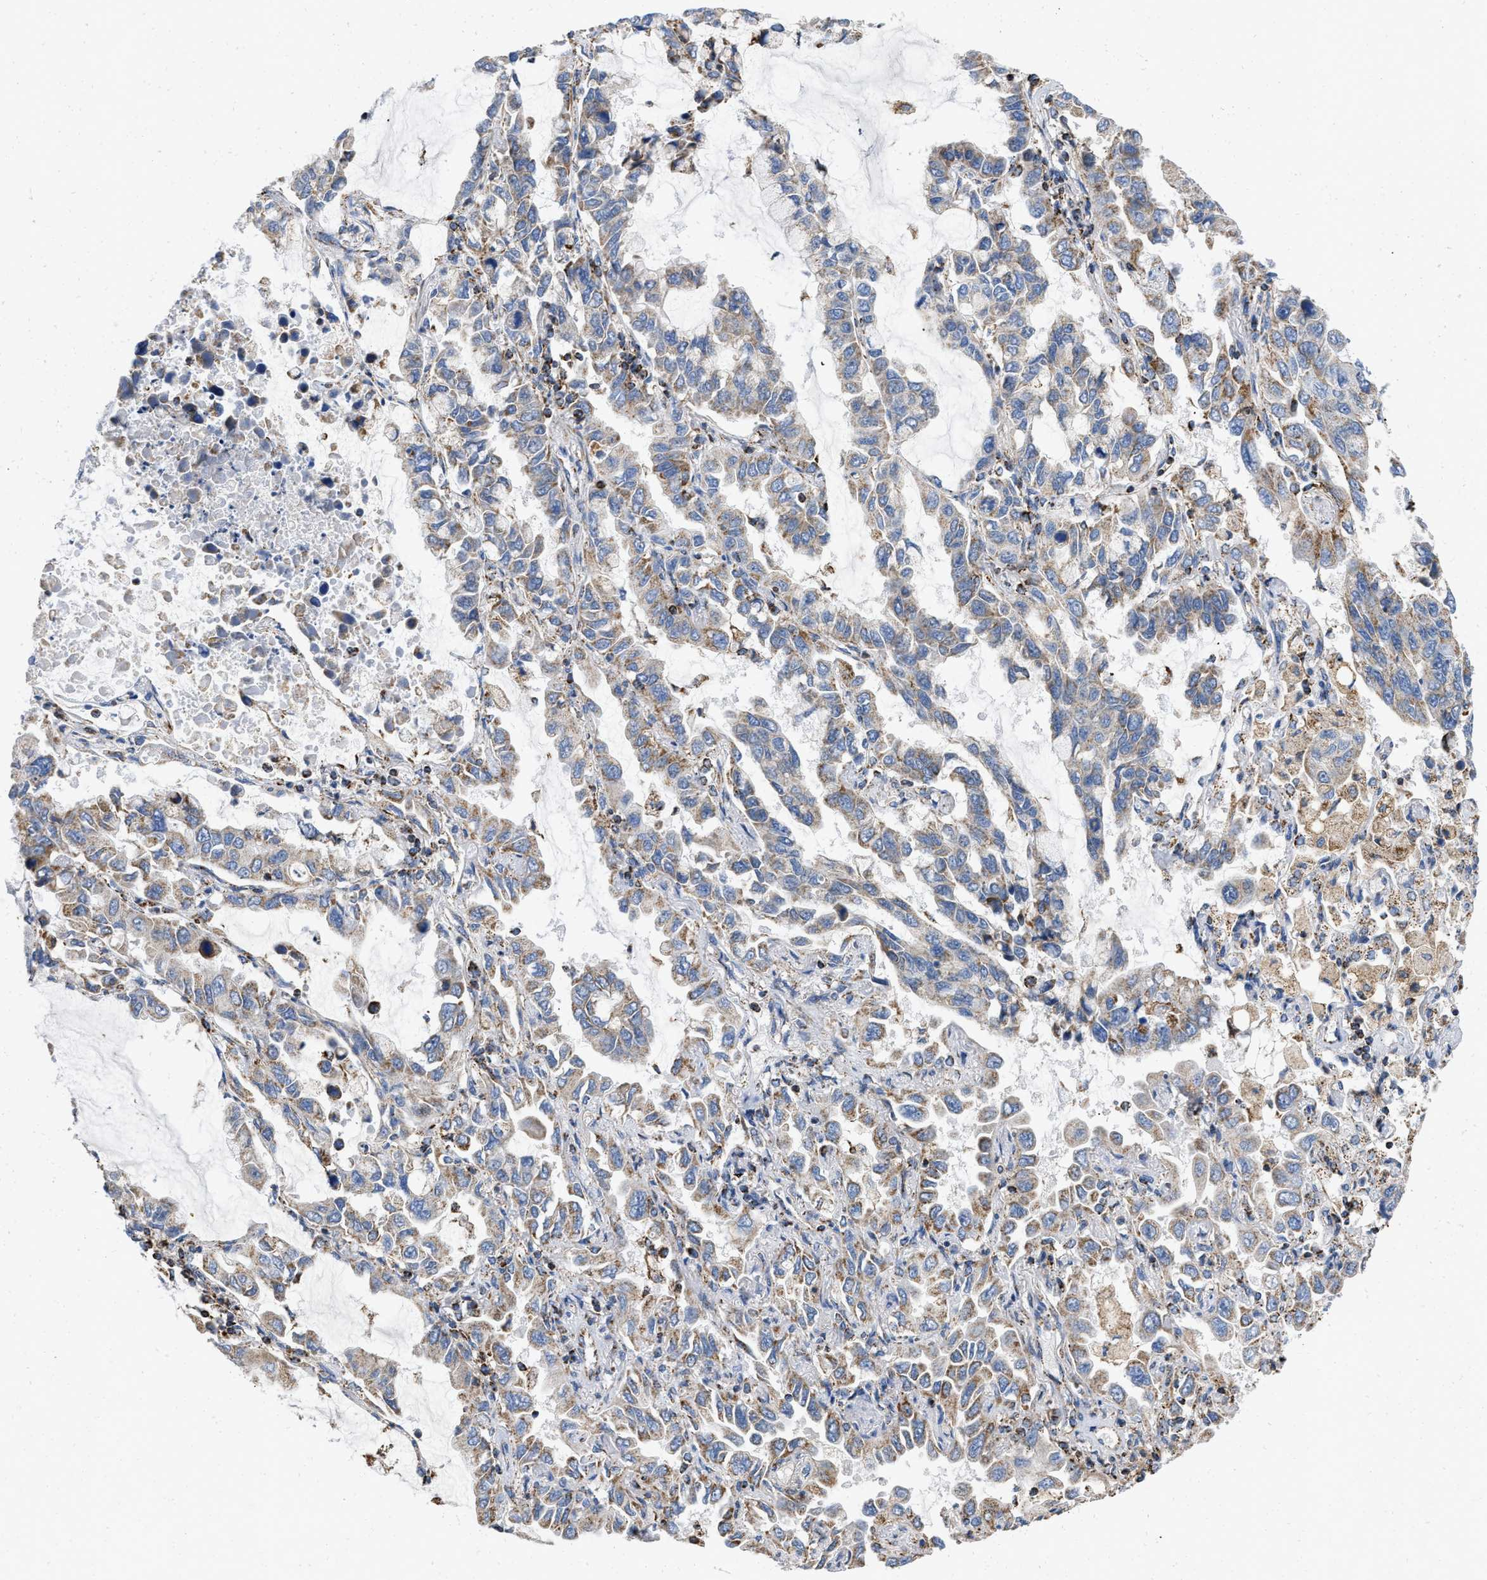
{"staining": {"intensity": "moderate", "quantity": "25%-75%", "location": "cytoplasmic/membranous"}, "tissue": "lung cancer", "cell_type": "Tumor cells", "image_type": "cancer", "snomed": [{"axis": "morphology", "description": "Adenocarcinoma, NOS"}, {"axis": "topography", "description": "Lung"}], "caption": "Immunohistochemical staining of lung adenocarcinoma reveals medium levels of moderate cytoplasmic/membranous expression in about 25%-75% of tumor cells. (DAB (3,3'-diaminobenzidine) IHC with brightfield microscopy, high magnification).", "gene": "GRB10", "patient": {"sex": "male", "age": 64}}